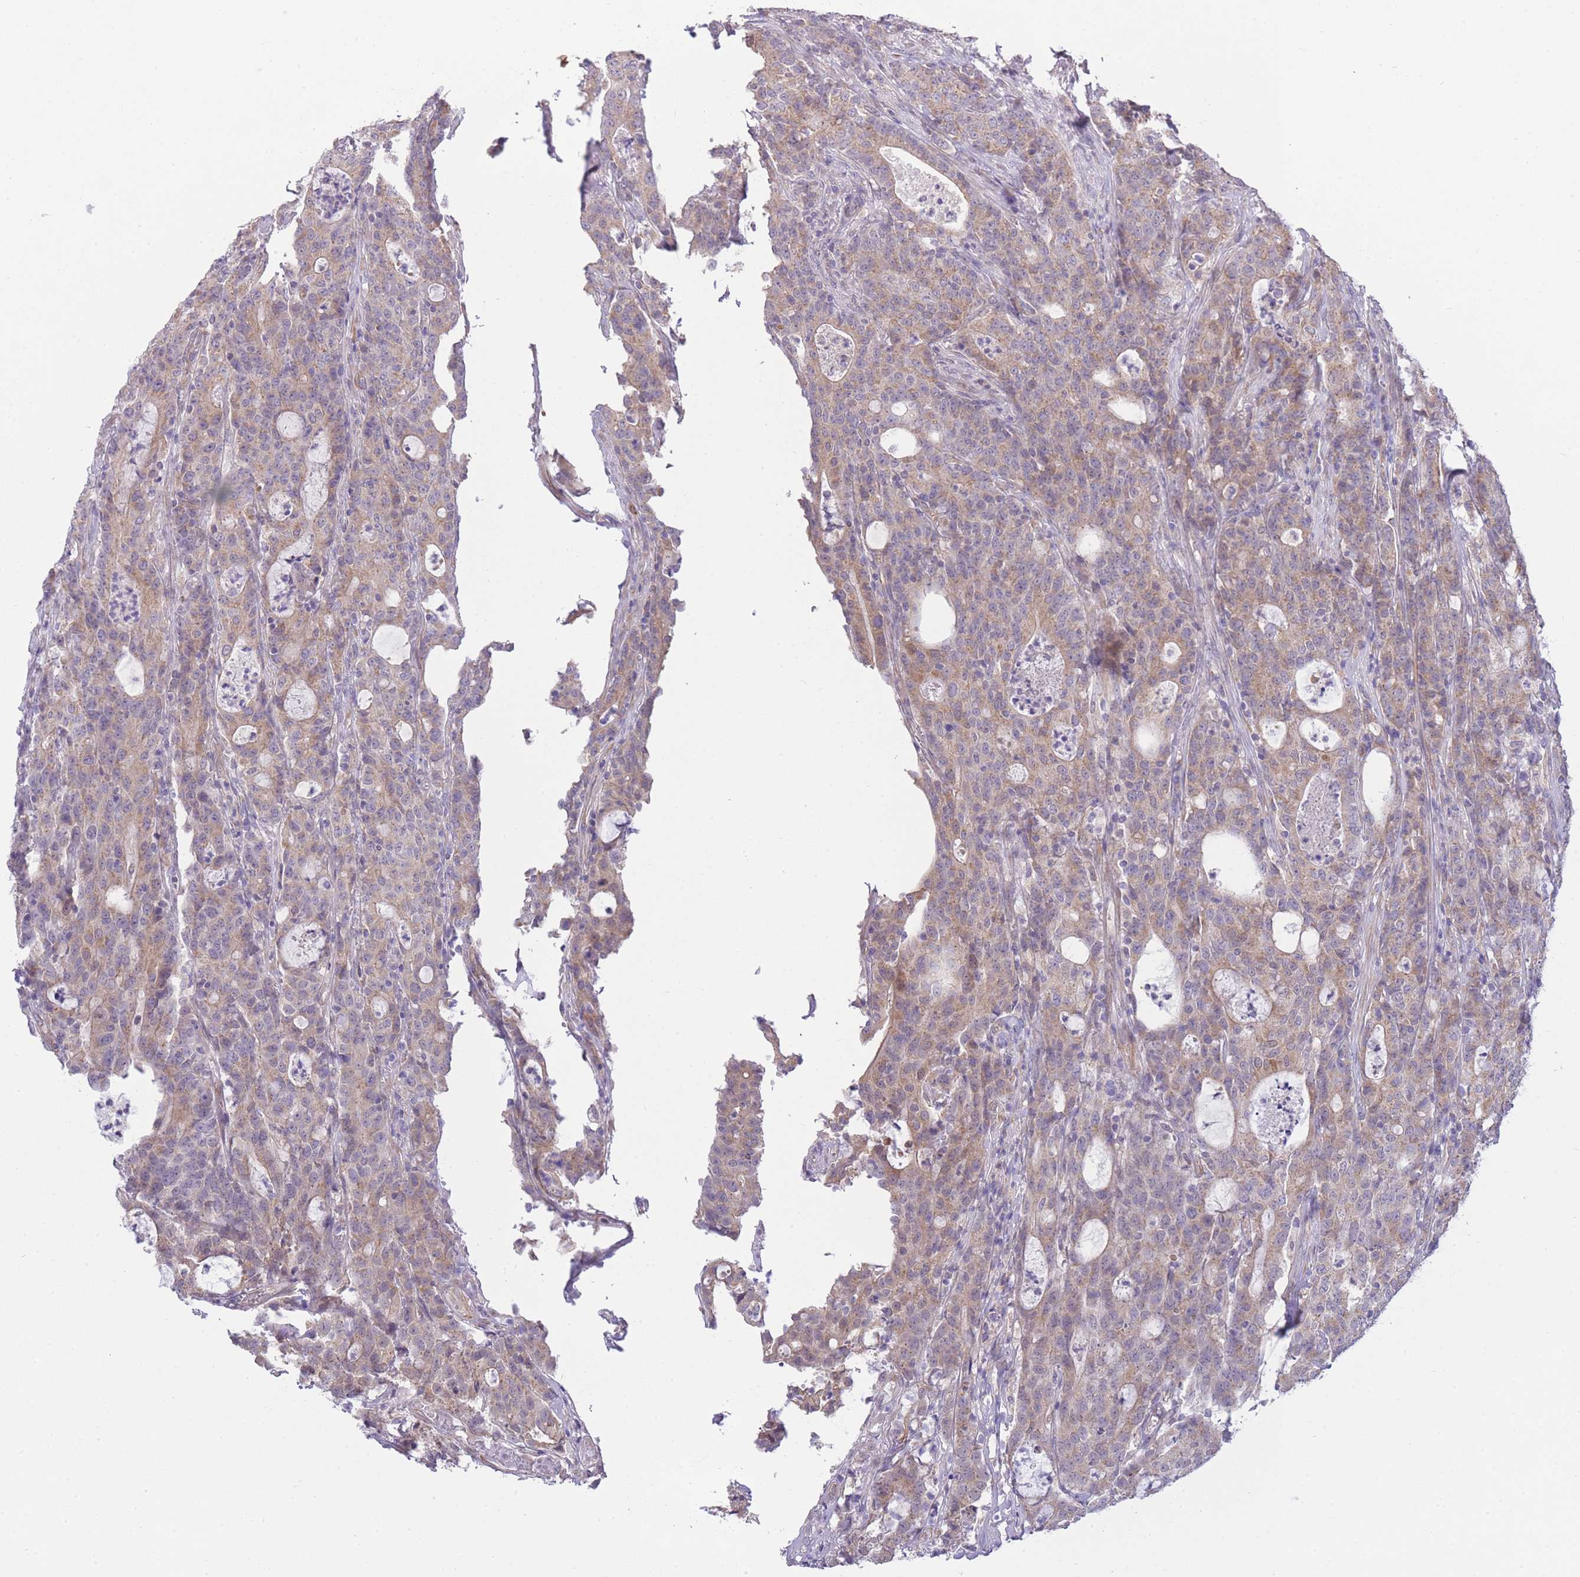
{"staining": {"intensity": "weak", "quantity": ">75%", "location": "cytoplasmic/membranous"}, "tissue": "colorectal cancer", "cell_type": "Tumor cells", "image_type": "cancer", "snomed": [{"axis": "morphology", "description": "Adenocarcinoma, NOS"}, {"axis": "topography", "description": "Colon"}], "caption": "Immunohistochemical staining of colorectal cancer (adenocarcinoma) reveals low levels of weak cytoplasmic/membranous positivity in approximately >75% of tumor cells.", "gene": "CTBP1", "patient": {"sex": "male", "age": 83}}